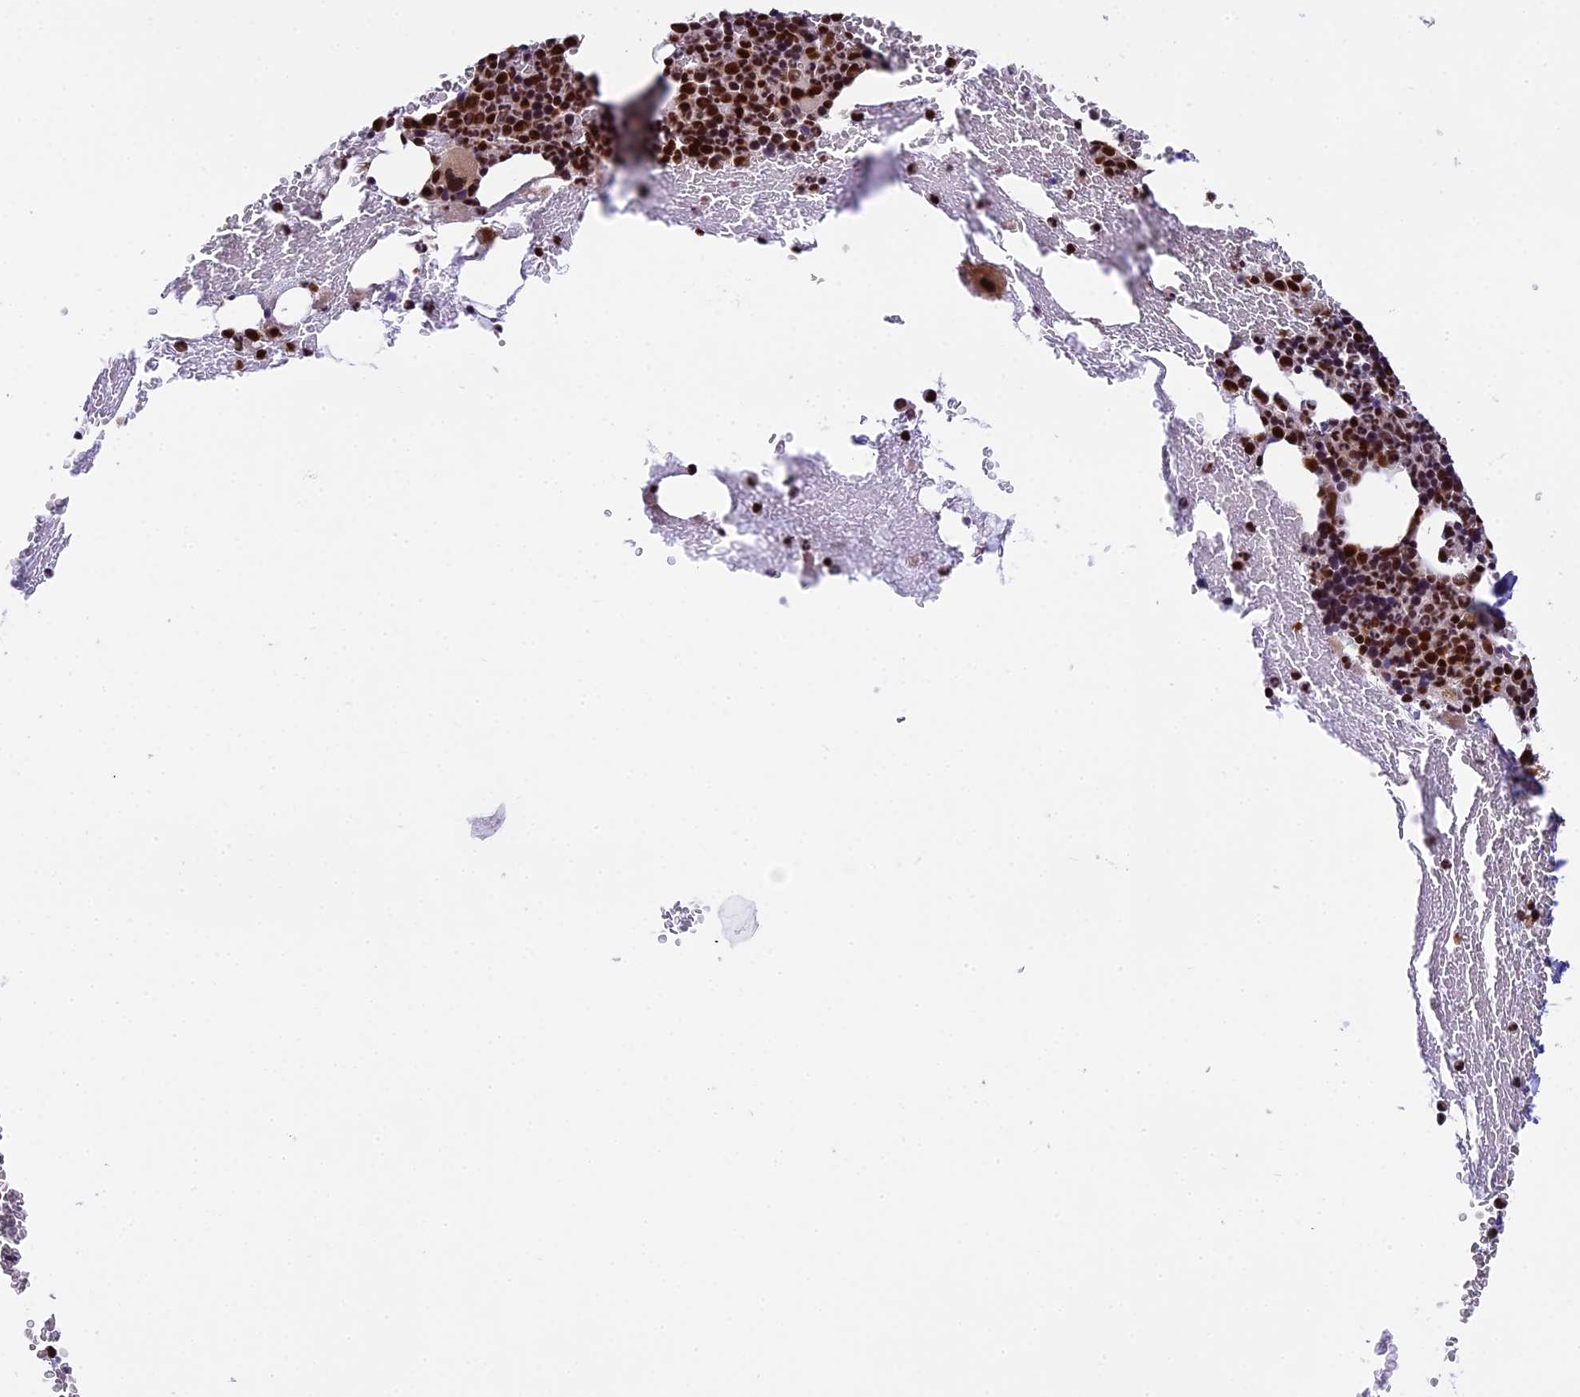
{"staining": {"intensity": "strong", "quantity": "25%-75%", "location": "nuclear"}, "tissue": "bone marrow", "cell_type": "Hematopoietic cells", "image_type": "normal", "snomed": [{"axis": "morphology", "description": "Normal tissue, NOS"}, {"axis": "topography", "description": "Bone marrow"}], "caption": "A photomicrograph of human bone marrow stained for a protein reveals strong nuclear brown staining in hematopoietic cells. (DAB (3,3'-diaminobenzidine) = brown stain, brightfield microscopy at high magnification).", "gene": "RAMACL", "patient": {"sex": "male", "age": 75}}